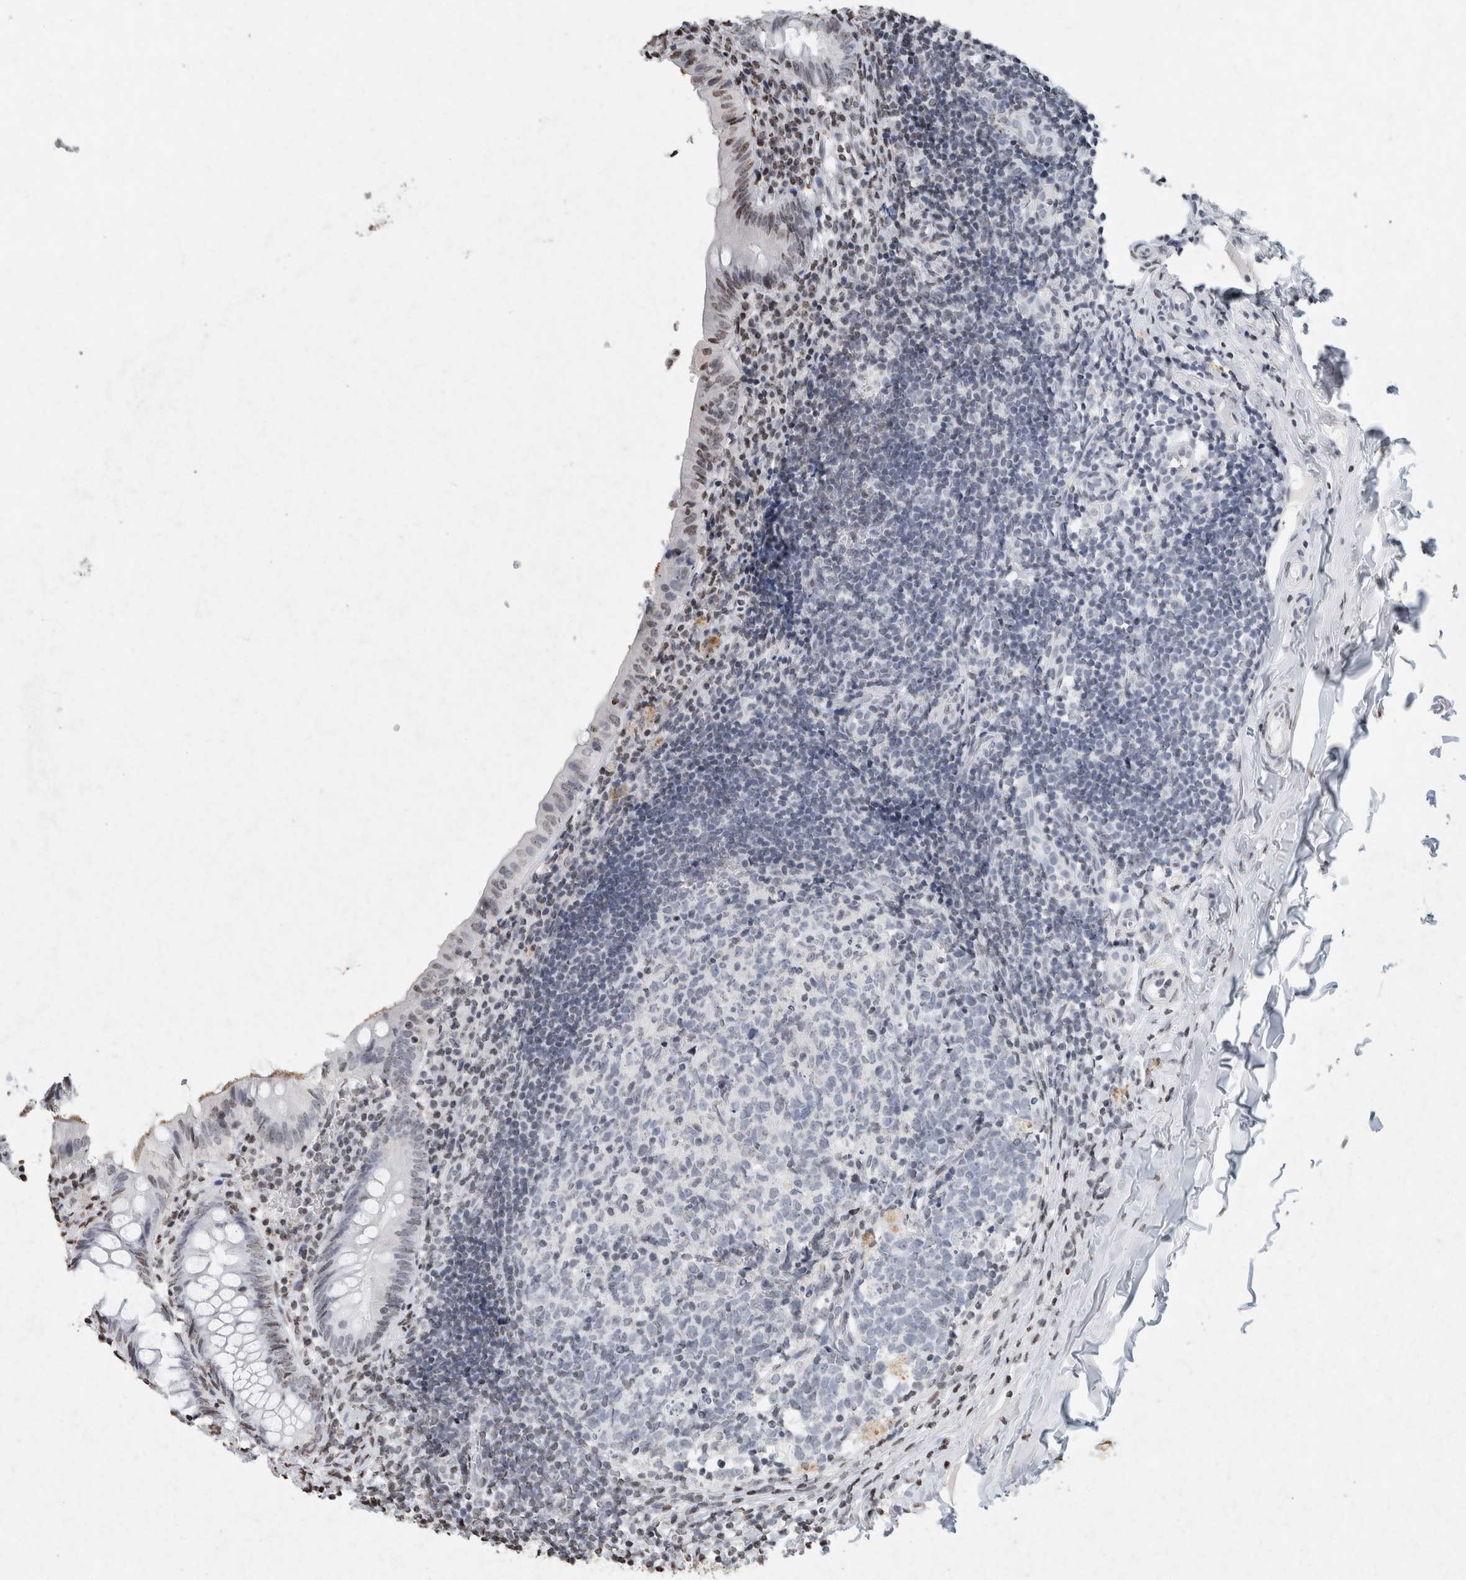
{"staining": {"intensity": "weak", "quantity": "25%-75%", "location": "nuclear"}, "tissue": "appendix", "cell_type": "Glandular cells", "image_type": "normal", "snomed": [{"axis": "morphology", "description": "Normal tissue, NOS"}, {"axis": "topography", "description": "Appendix"}], "caption": "High-power microscopy captured an IHC micrograph of unremarkable appendix, revealing weak nuclear staining in approximately 25%-75% of glandular cells.", "gene": "CNTN1", "patient": {"sex": "male", "age": 8}}